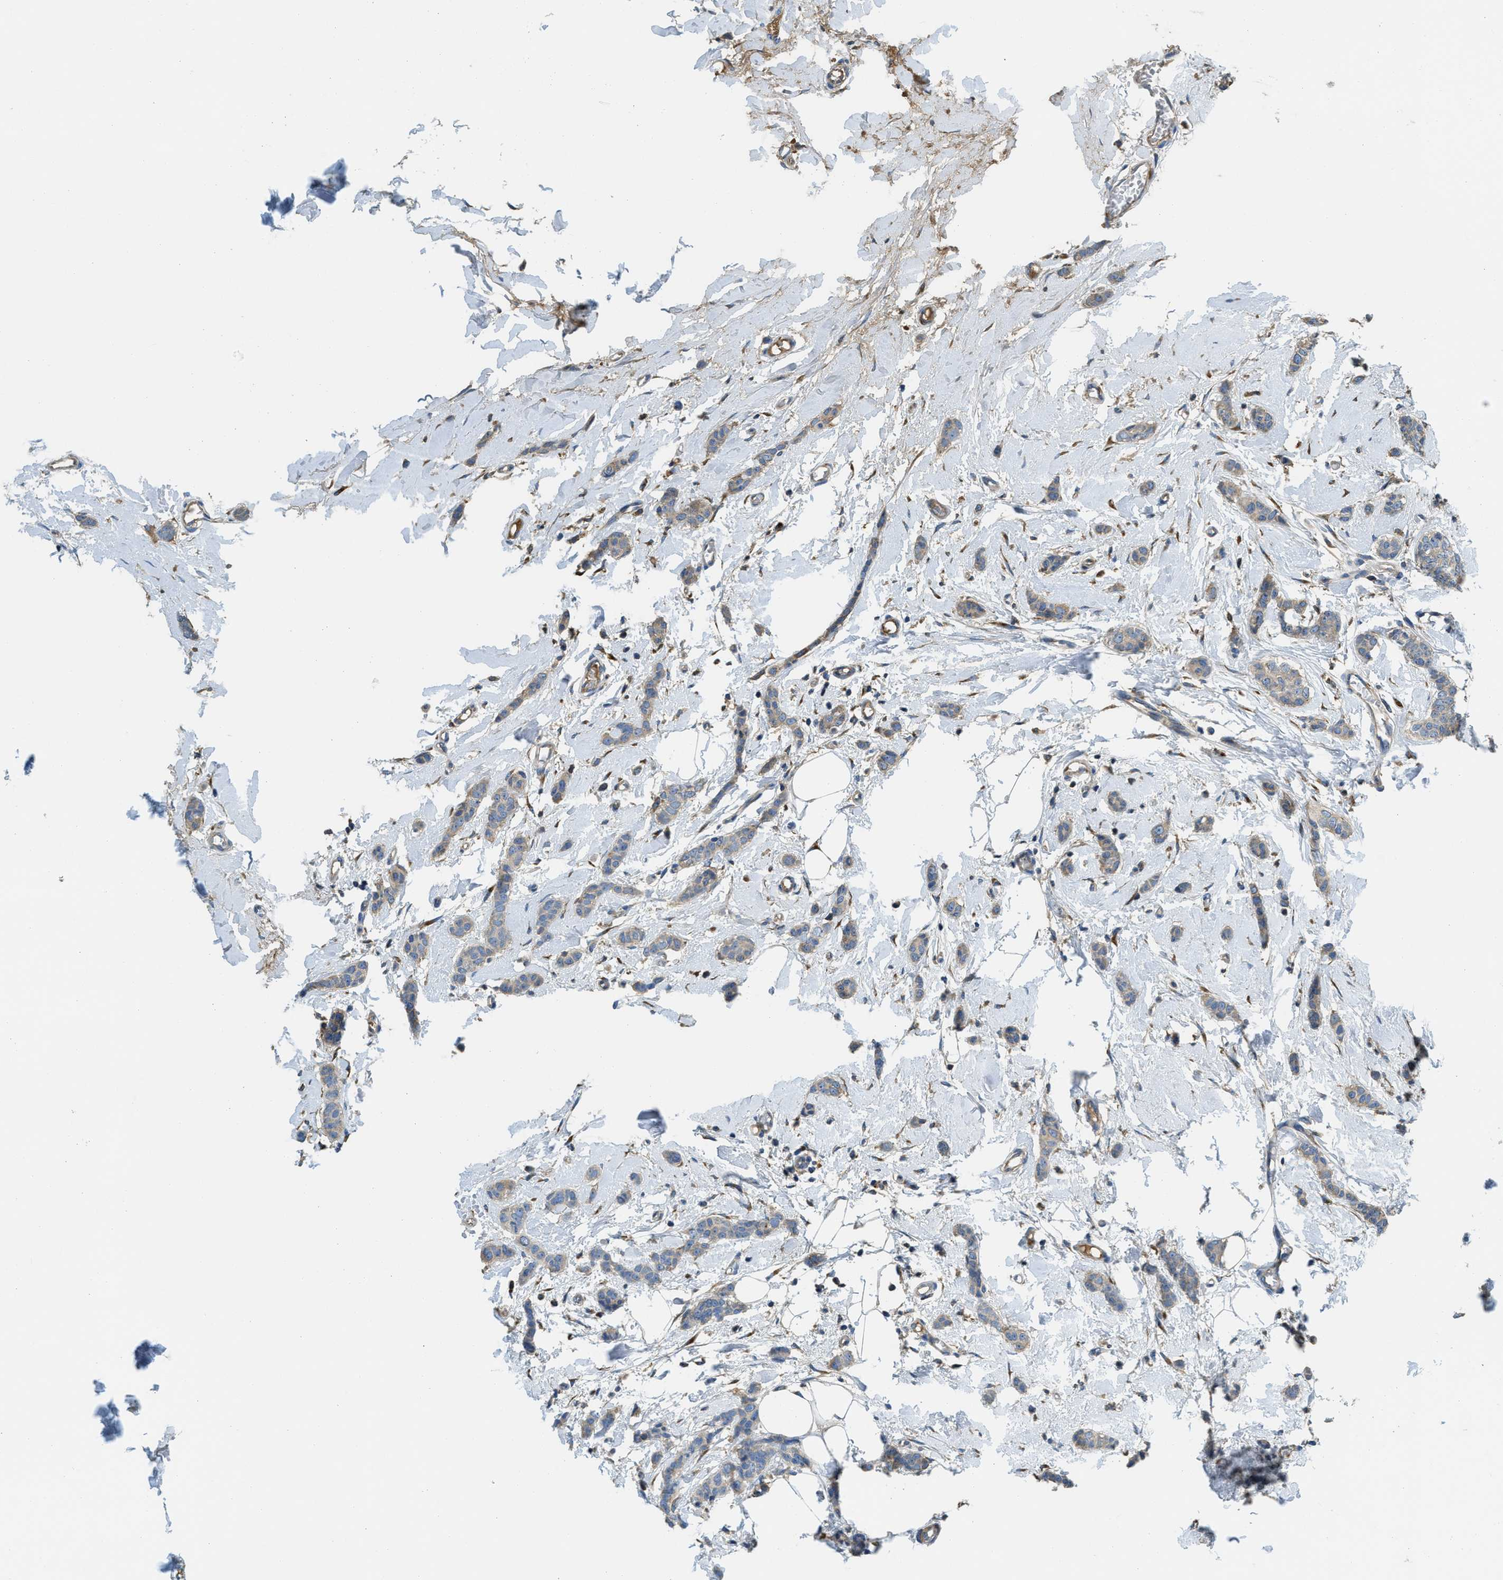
{"staining": {"intensity": "weak", "quantity": "25%-75%", "location": "cytoplasmic/membranous"}, "tissue": "breast cancer", "cell_type": "Tumor cells", "image_type": "cancer", "snomed": [{"axis": "morphology", "description": "Lobular carcinoma"}, {"axis": "topography", "description": "Skin"}, {"axis": "topography", "description": "Breast"}], "caption": "Immunohistochemistry (IHC) staining of breast cancer (lobular carcinoma), which displays low levels of weak cytoplasmic/membranous positivity in approximately 25%-75% of tumor cells indicating weak cytoplasmic/membranous protein positivity. The staining was performed using DAB (3,3'-diaminobenzidine) (brown) for protein detection and nuclei were counterstained in hematoxylin (blue).", "gene": "SSR1", "patient": {"sex": "female", "age": 46}}